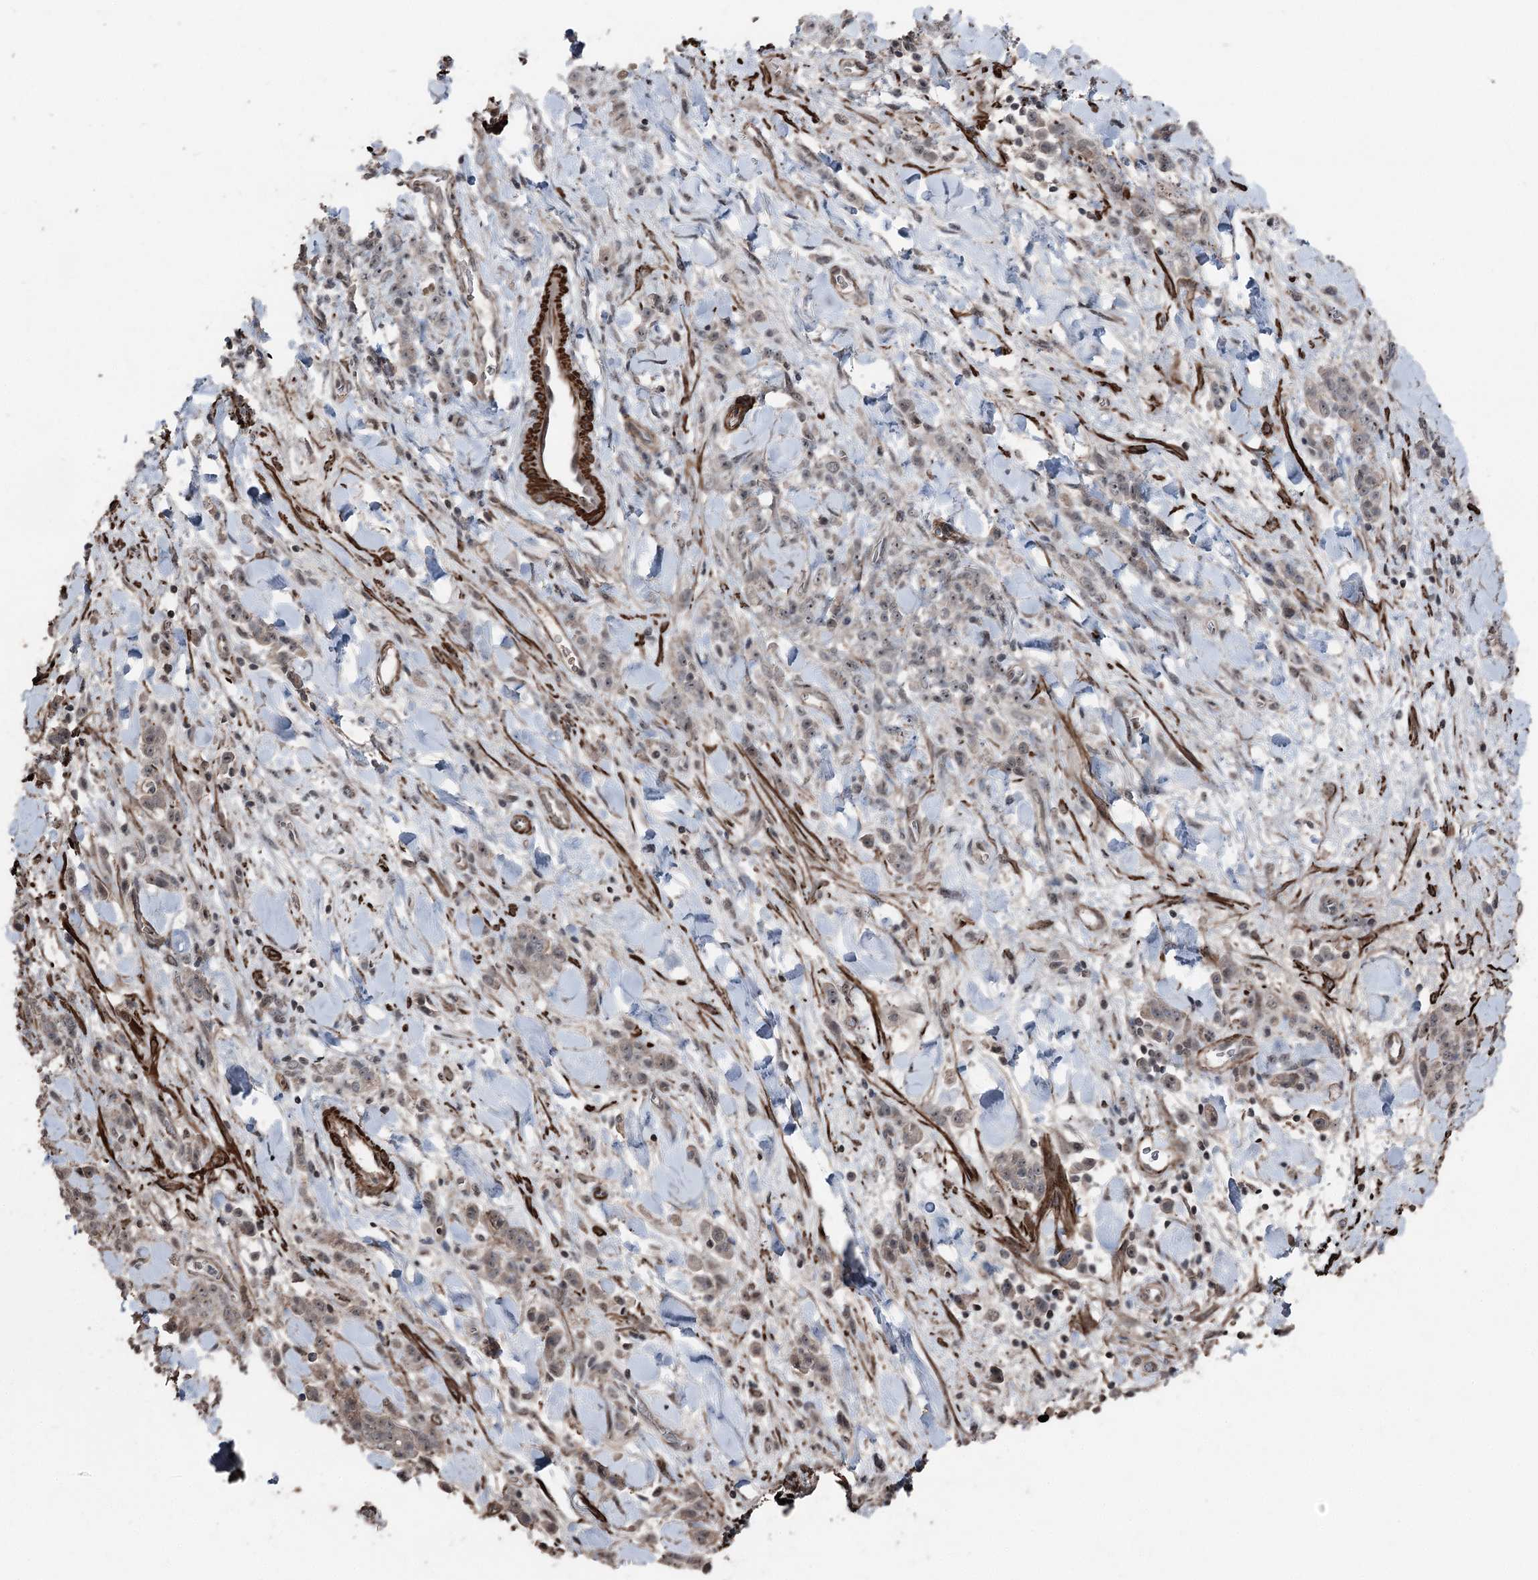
{"staining": {"intensity": "weak", "quantity": "25%-75%", "location": "nuclear"}, "tissue": "stomach cancer", "cell_type": "Tumor cells", "image_type": "cancer", "snomed": [{"axis": "morphology", "description": "Normal tissue, NOS"}, {"axis": "morphology", "description": "Adenocarcinoma, NOS"}, {"axis": "topography", "description": "Stomach"}], "caption": "Tumor cells demonstrate low levels of weak nuclear positivity in approximately 25%-75% of cells in adenocarcinoma (stomach). (DAB (3,3'-diaminobenzidine) IHC, brown staining for protein, blue staining for nuclei).", "gene": "CCDC82", "patient": {"sex": "male", "age": 82}}